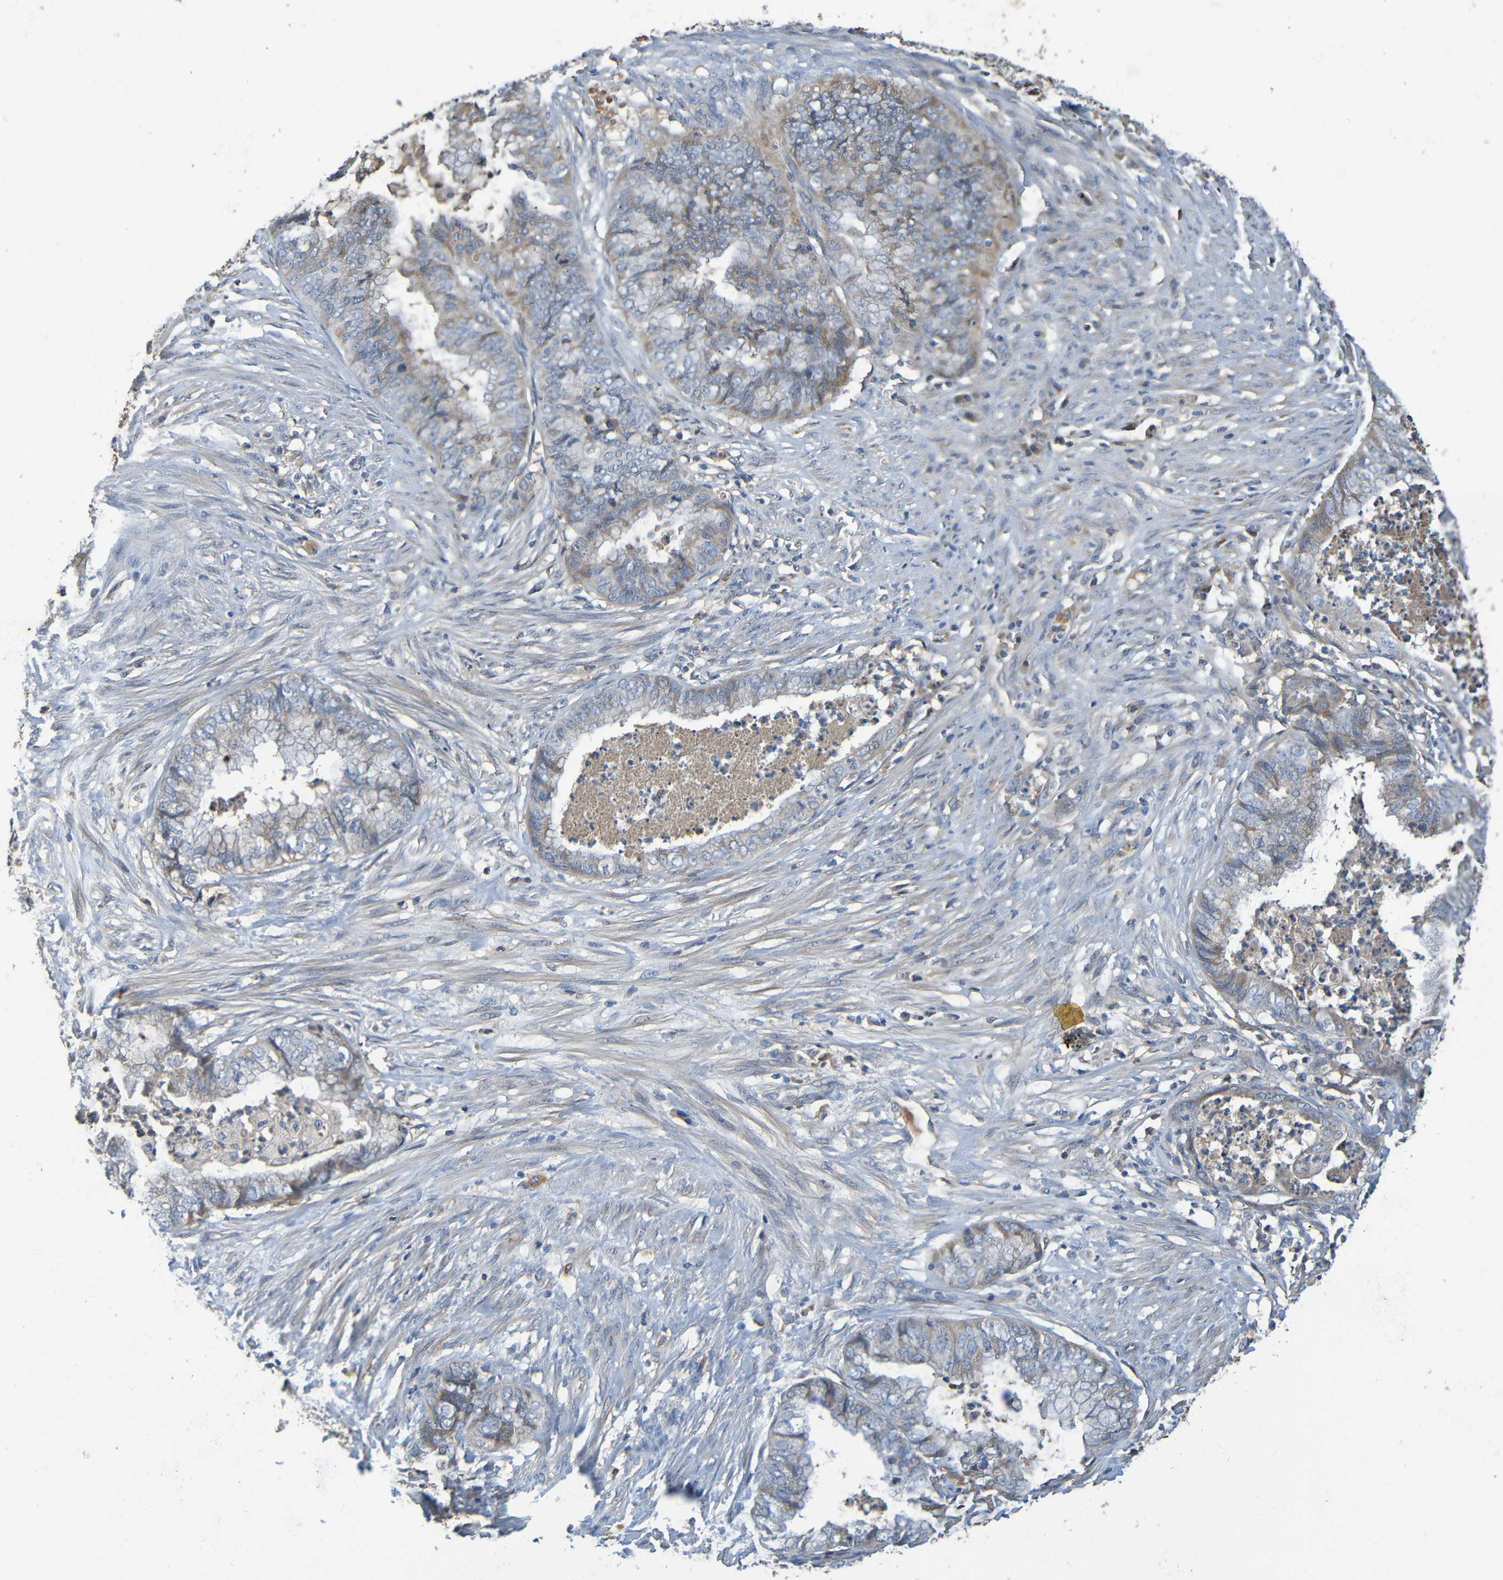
{"staining": {"intensity": "weak", "quantity": "25%-75%", "location": "cytoplasmic/membranous"}, "tissue": "endometrial cancer", "cell_type": "Tumor cells", "image_type": "cancer", "snomed": [{"axis": "morphology", "description": "Necrosis, NOS"}, {"axis": "morphology", "description": "Adenocarcinoma, NOS"}, {"axis": "topography", "description": "Endometrium"}], "caption": "Immunohistochemical staining of endometrial cancer shows low levels of weak cytoplasmic/membranous protein expression in about 25%-75% of tumor cells.", "gene": "C1QA", "patient": {"sex": "female", "age": 79}}